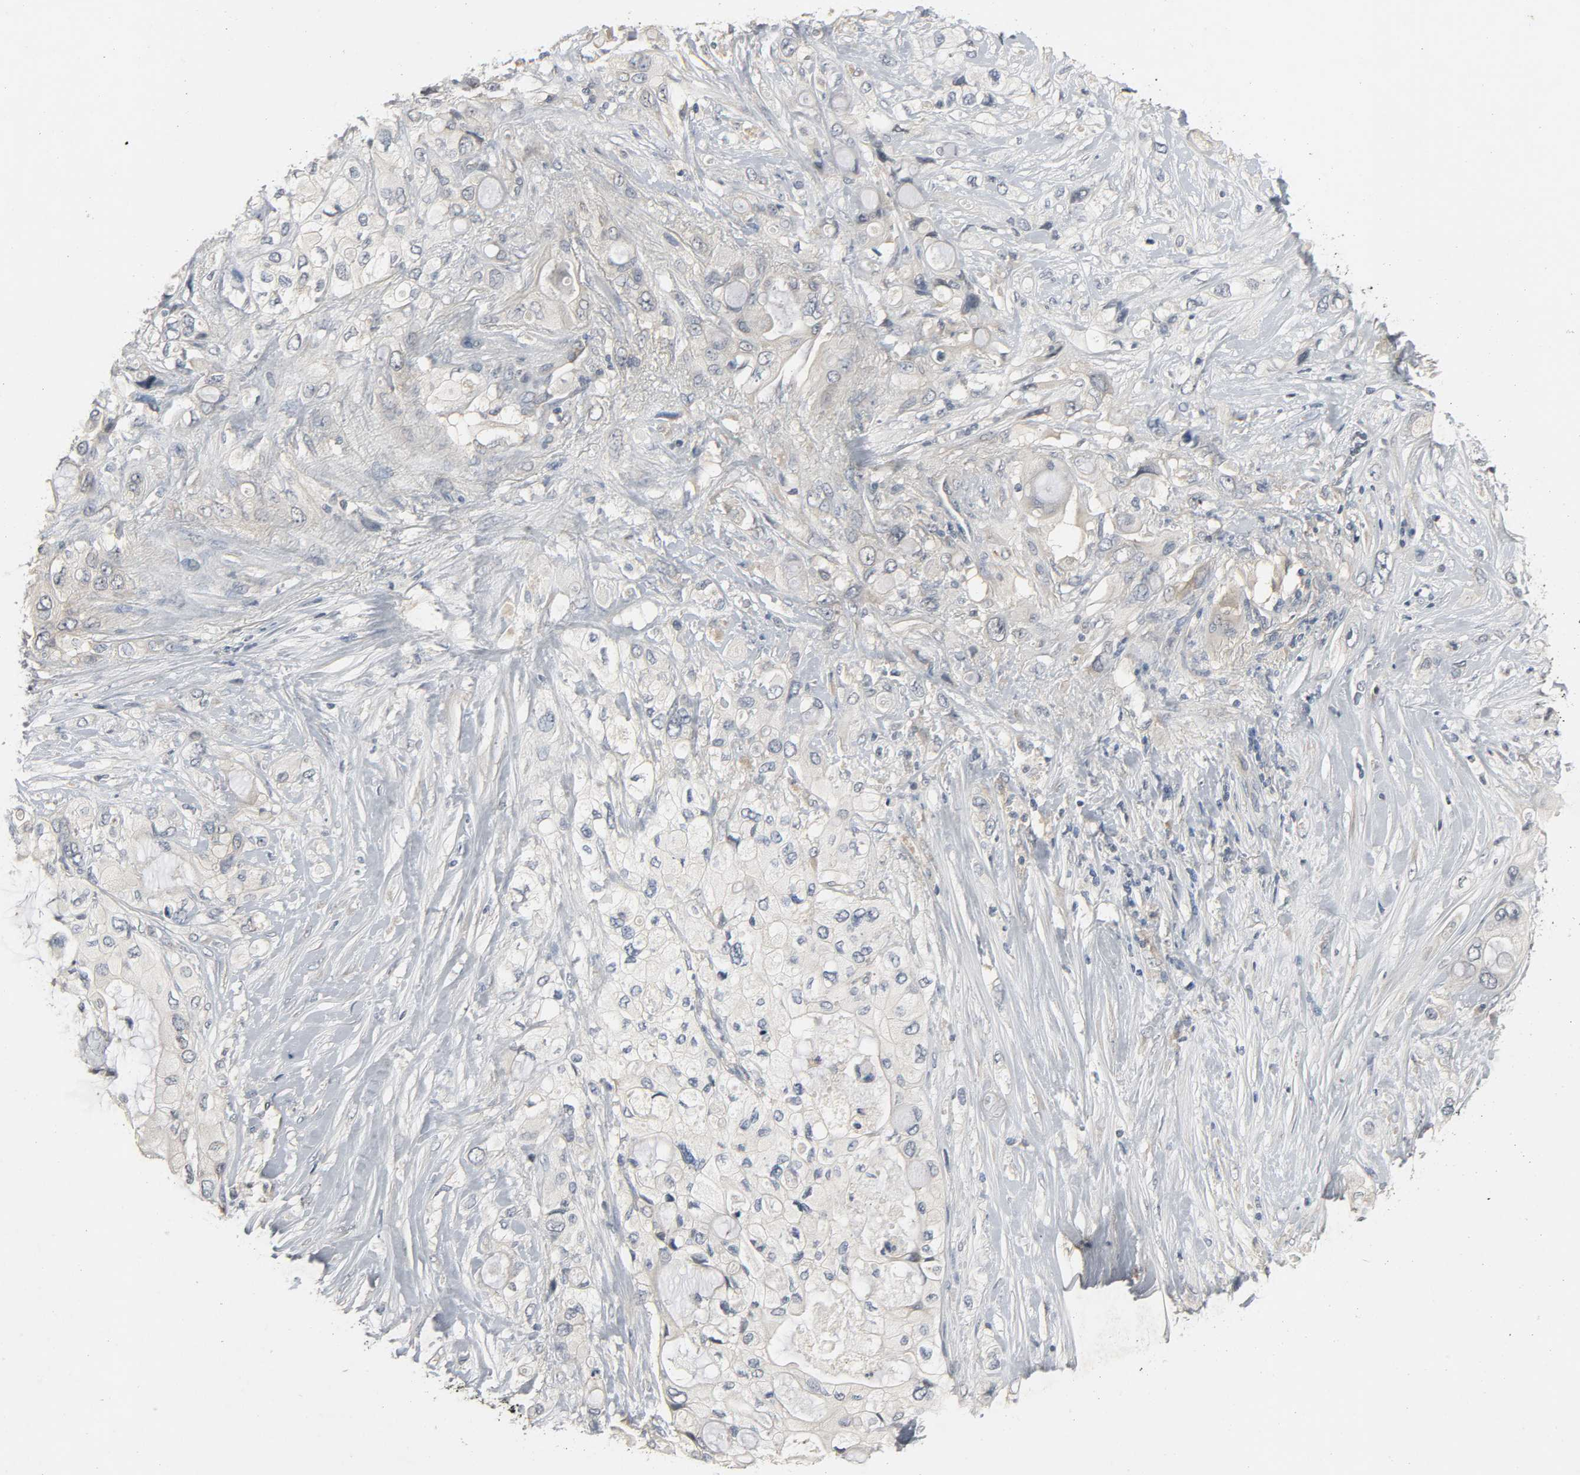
{"staining": {"intensity": "negative", "quantity": "none", "location": "none"}, "tissue": "pancreatic cancer", "cell_type": "Tumor cells", "image_type": "cancer", "snomed": [{"axis": "morphology", "description": "Adenocarcinoma, NOS"}, {"axis": "topography", "description": "Pancreas"}], "caption": "An image of pancreatic adenocarcinoma stained for a protein exhibits no brown staining in tumor cells.", "gene": "CD4", "patient": {"sex": "female", "age": 59}}